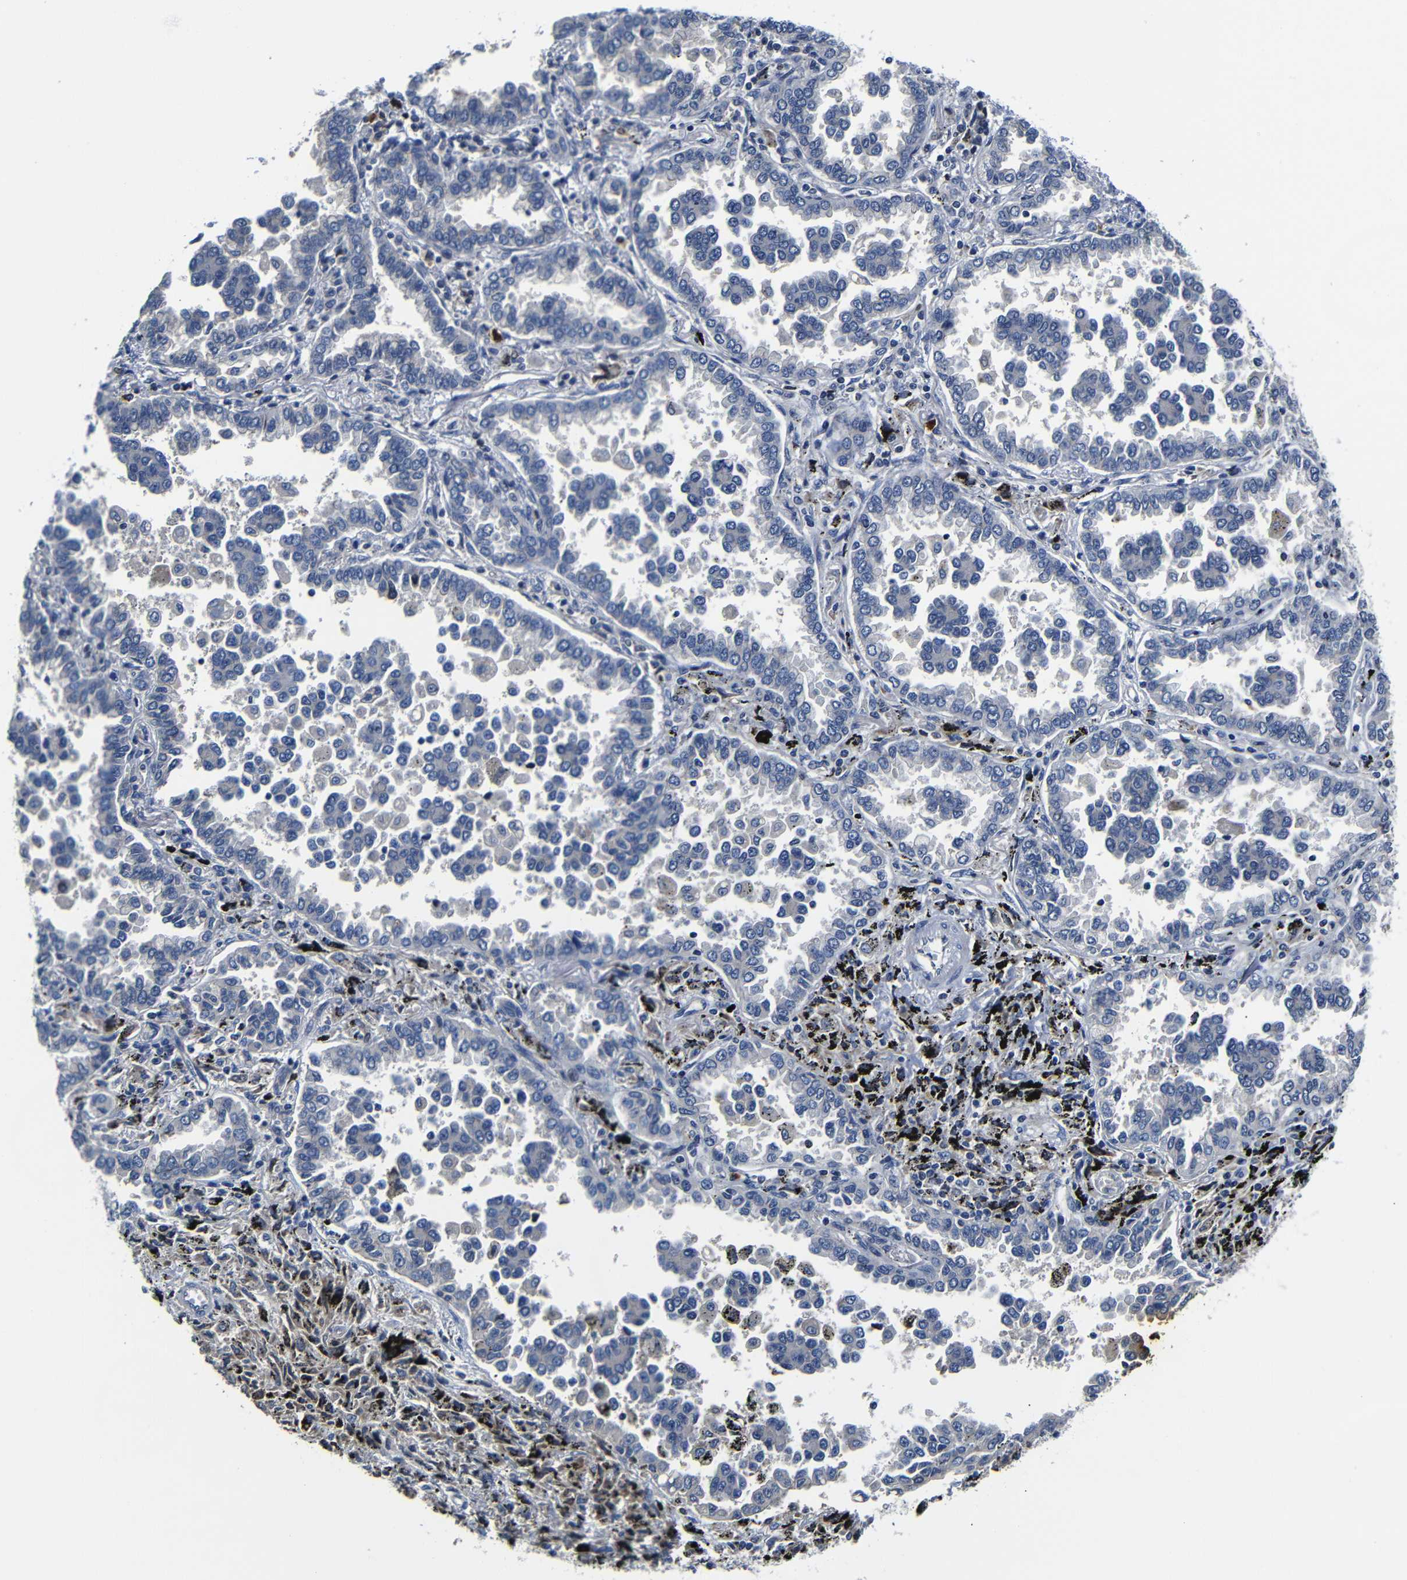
{"staining": {"intensity": "negative", "quantity": "none", "location": "none"}, "tissue": "lung cancer", "cell_type": "Tumor cells", "image_type": "cancer", "snomed": [{"axis": "morphology", "description": "Normal tissue, NOS"}, {"axis": "morphology", "description": "Adenocarcinoma, NOS"}, {"axis": "topography", "description": "Lung"}], "caption": "DAB (3,3'-diaminobenzidine) immunohistochemical staining of human lung cancer (adenocarcinoma) reveals no significant staining in tumor cells. (Brightfield microscopy of DAB immunohistochemistry (IHC) at high magnification).", "gene": "AFDN", "patient": {"sex": "male", "age": 59}}